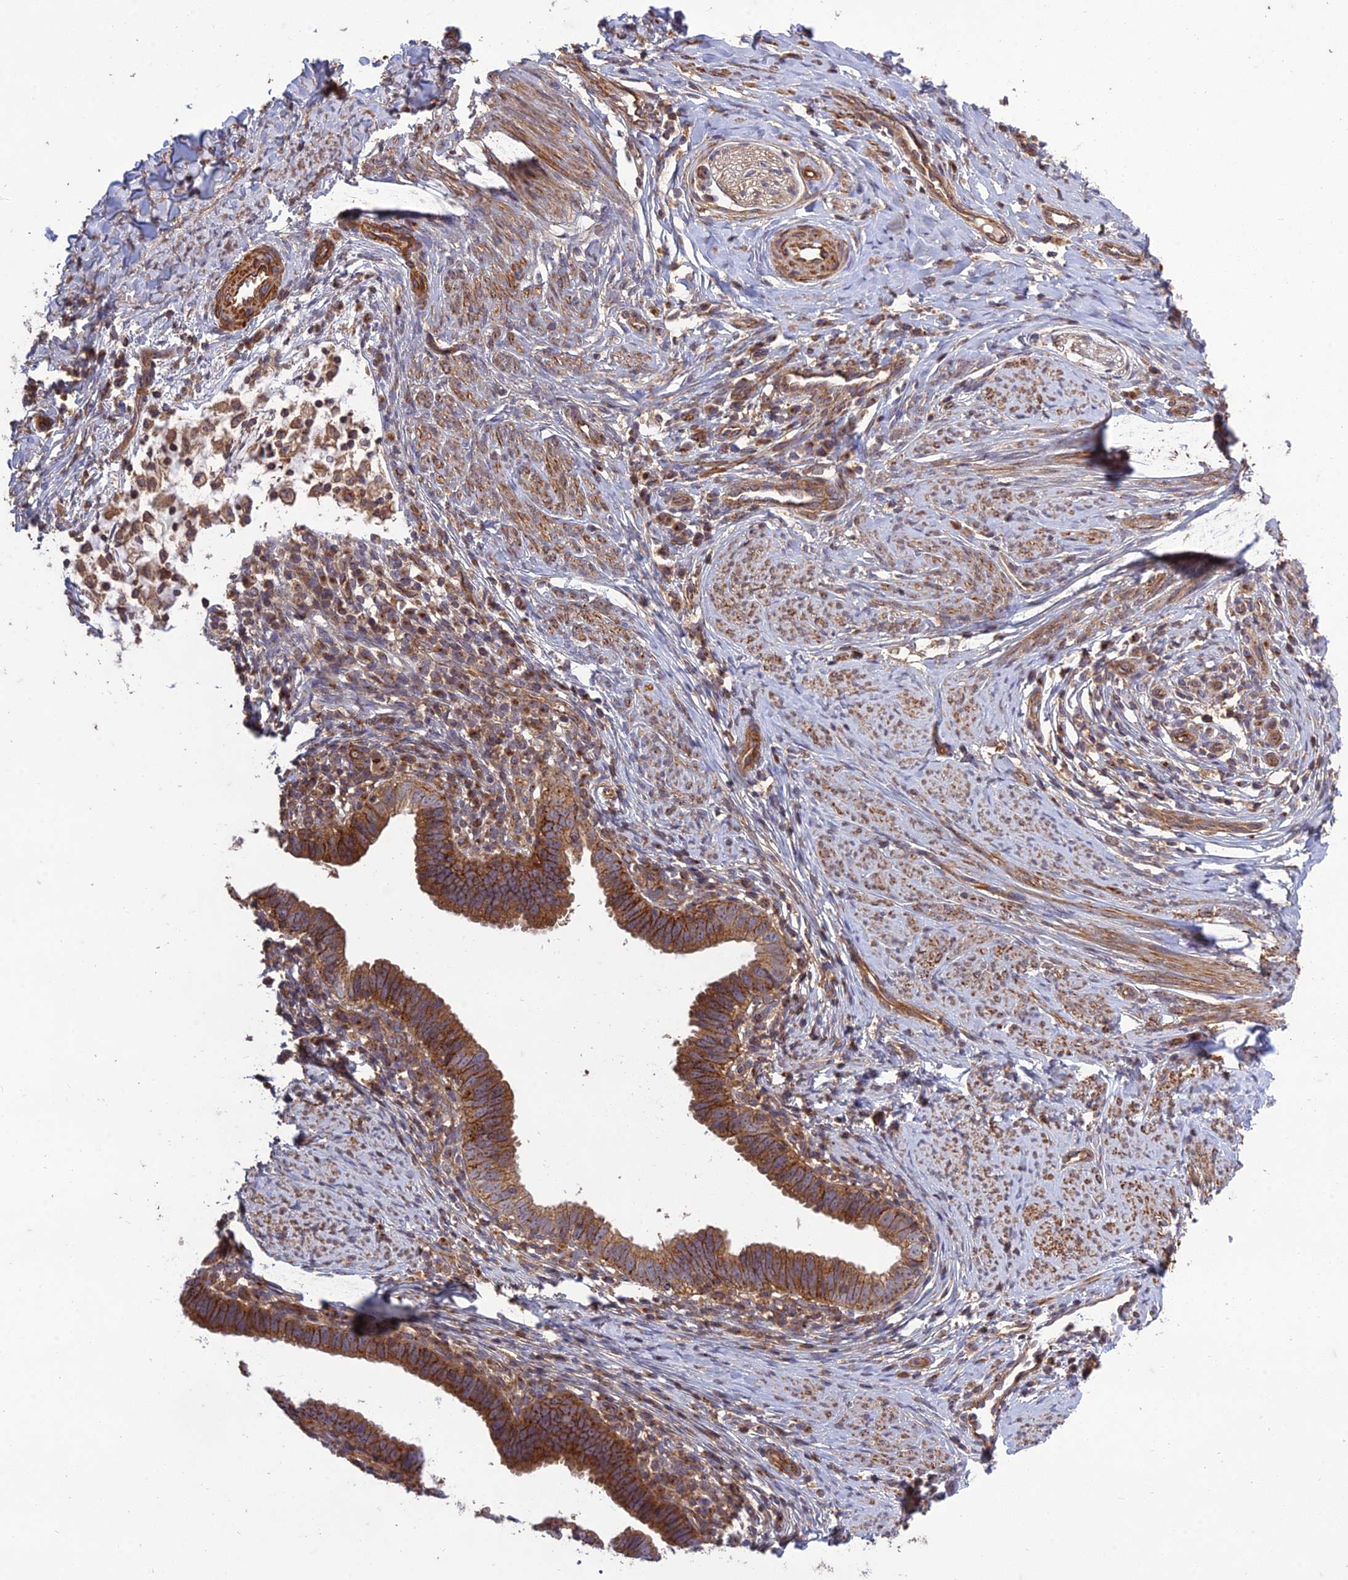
{"staining": {"intensity": "moderate", "quantity": ">75%", "location": "cytoplasmic/membranous"}, "tissue": "cervical cancer", "cell_type": "Tumor cells", "image_type": "cancer", "snomed": [{"axis": "morphology", "description": "Adenocarcinoma, NOS"}, {"axis": "topography", "description": "Cervix"}], "caption": "Immunohistochemistry micrograph of neoplastic tissue: adenocarcinoma (cervical) stained using immunohistochemistry demonstrates medium levels of moderate protein expression localized specifically in the cytoplasmic/membranous of tumor cells, appearing as a cytoplasmic/membranous brown color.", "gene": "TMEM131L", "patient": {"sex": "female", "age": 36}}